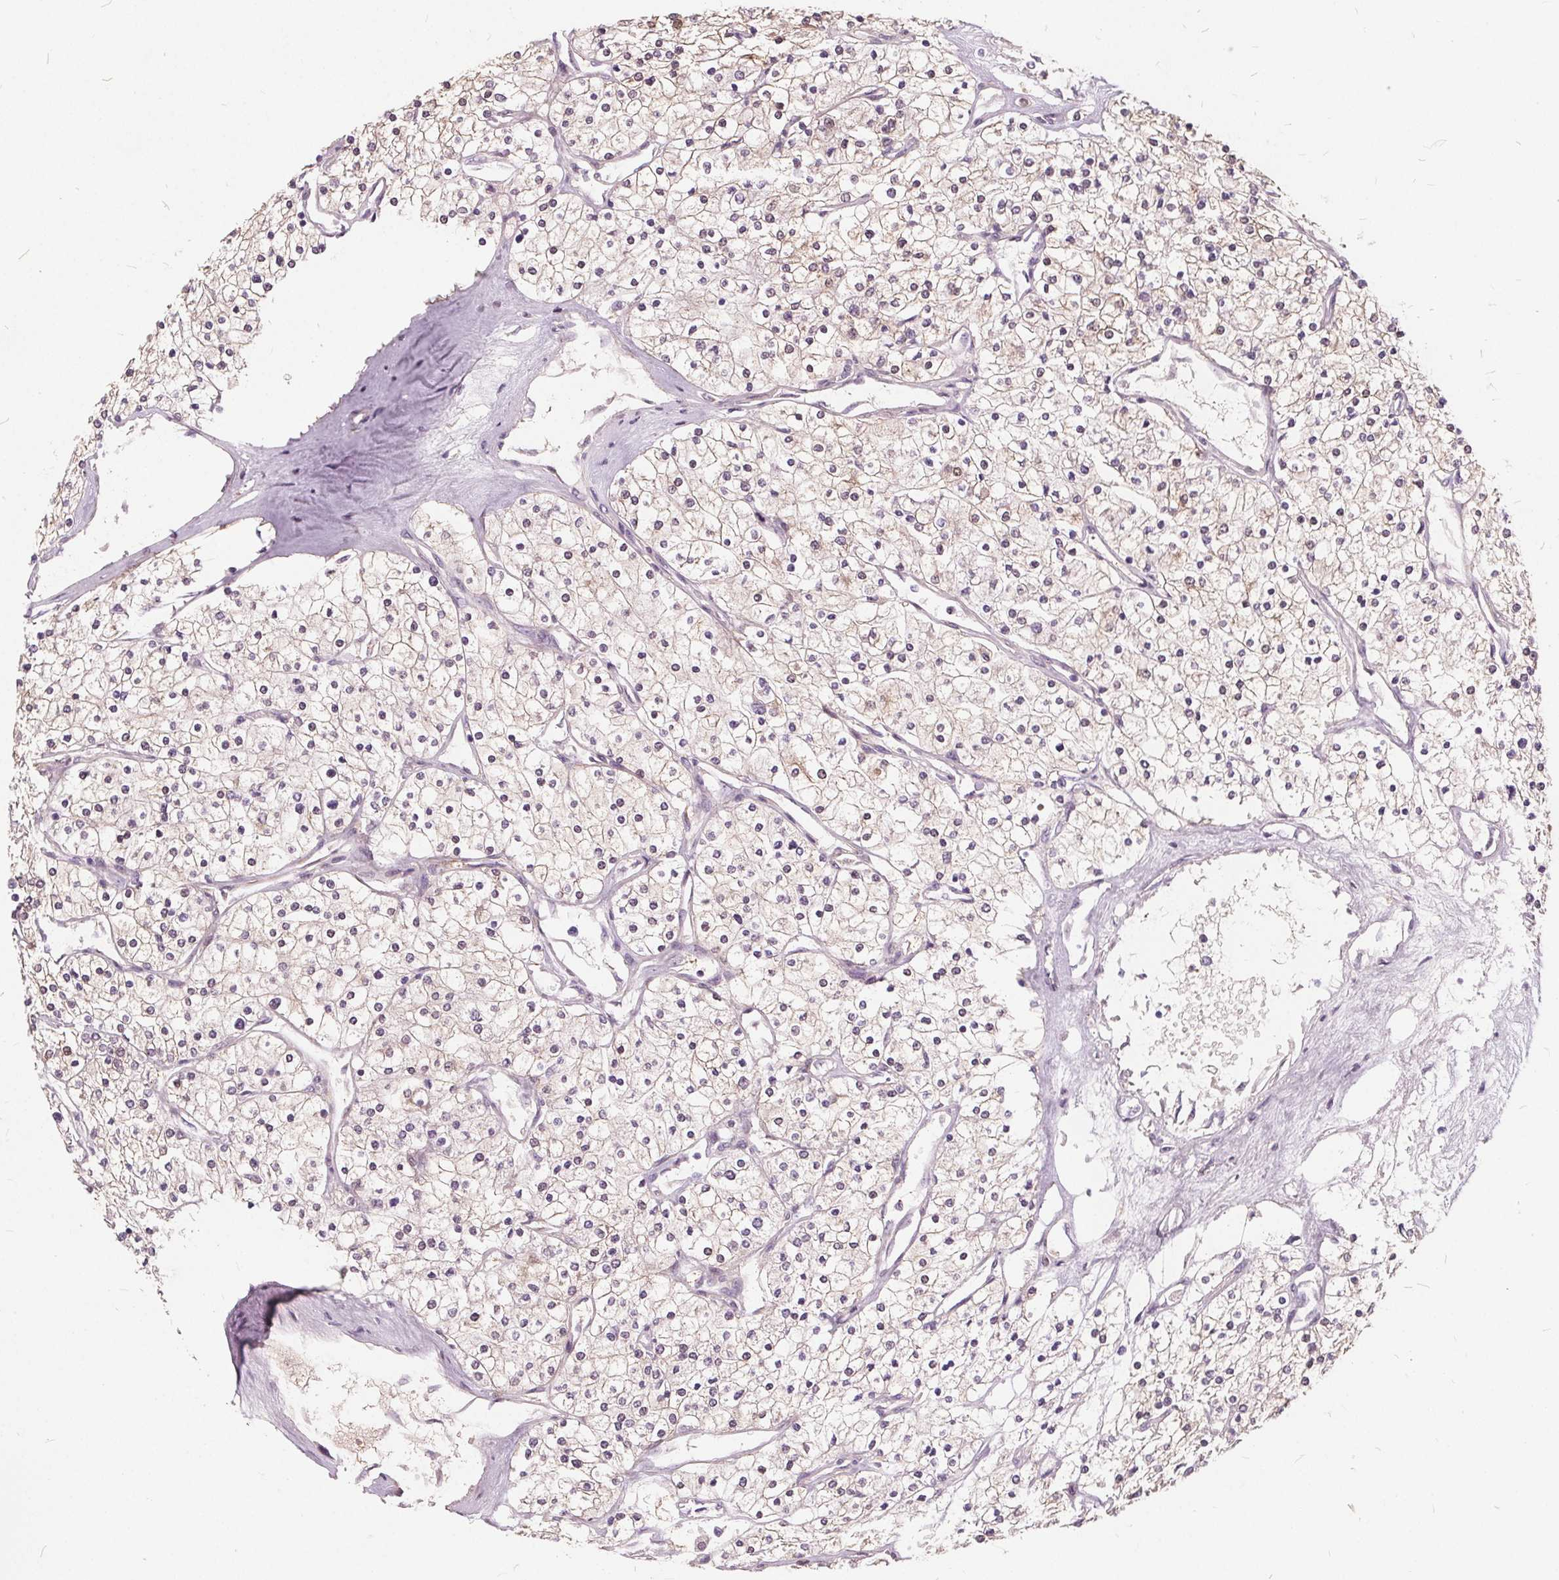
{"staining": {"intensity": "negative", "quantity": "none", "location": "none"}, "tissue": "renal cancer", "cell_type": "Tumor cells", "image_type": "cancer", "snomed": [{"axis": "morphology", "description": "Adenocarcinoma, NOS"}, {"axis": "topography", "description": "Kidney"}], "caption": "Renal adenocarcinoma was stained to show a protein in brown. There is no significant positivity in tumor cells.", "gene": "HAAO", "patient": {"sex": "male", "age": 80}}